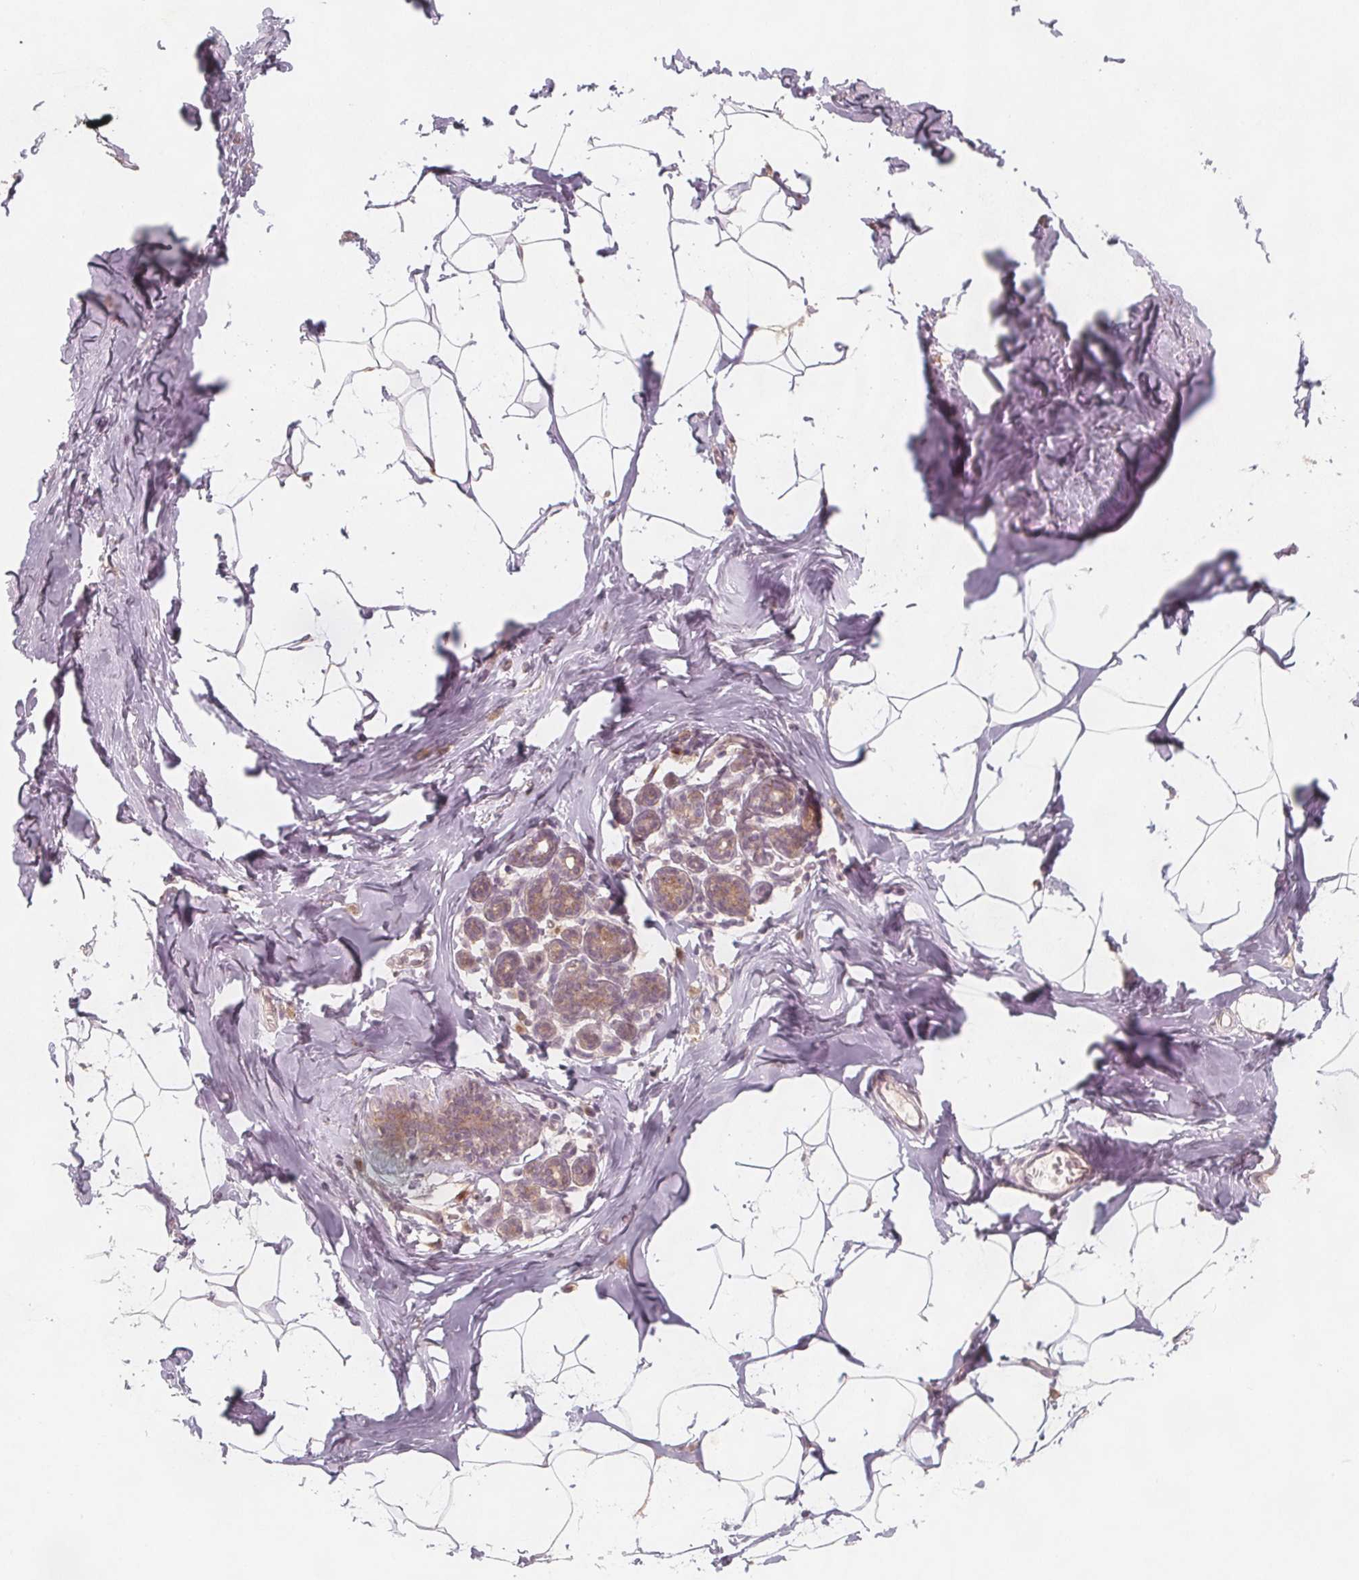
{"staining": {"intensity": "weak", "quantity": "25%-75%", "location": "cytoplasmic/membranous"}, "tissue": "breast", "cell_type": "Adipocytes", "image_type": "normal", "snomed": [{"axis": "morphology", "description": "Normal tissue, NOS"}, {"axis": "topography", "description": "Breast"}], "caption": "High-power microscopy captured an immunohistochemistry (IHC) micrograph of benign breast, revealing weak cytoplasmic/membranous positivity in approximately 25%-75% of adipocytes.", "gene": "NCSTN", "patient": {"sex": "female", "age": 32}}